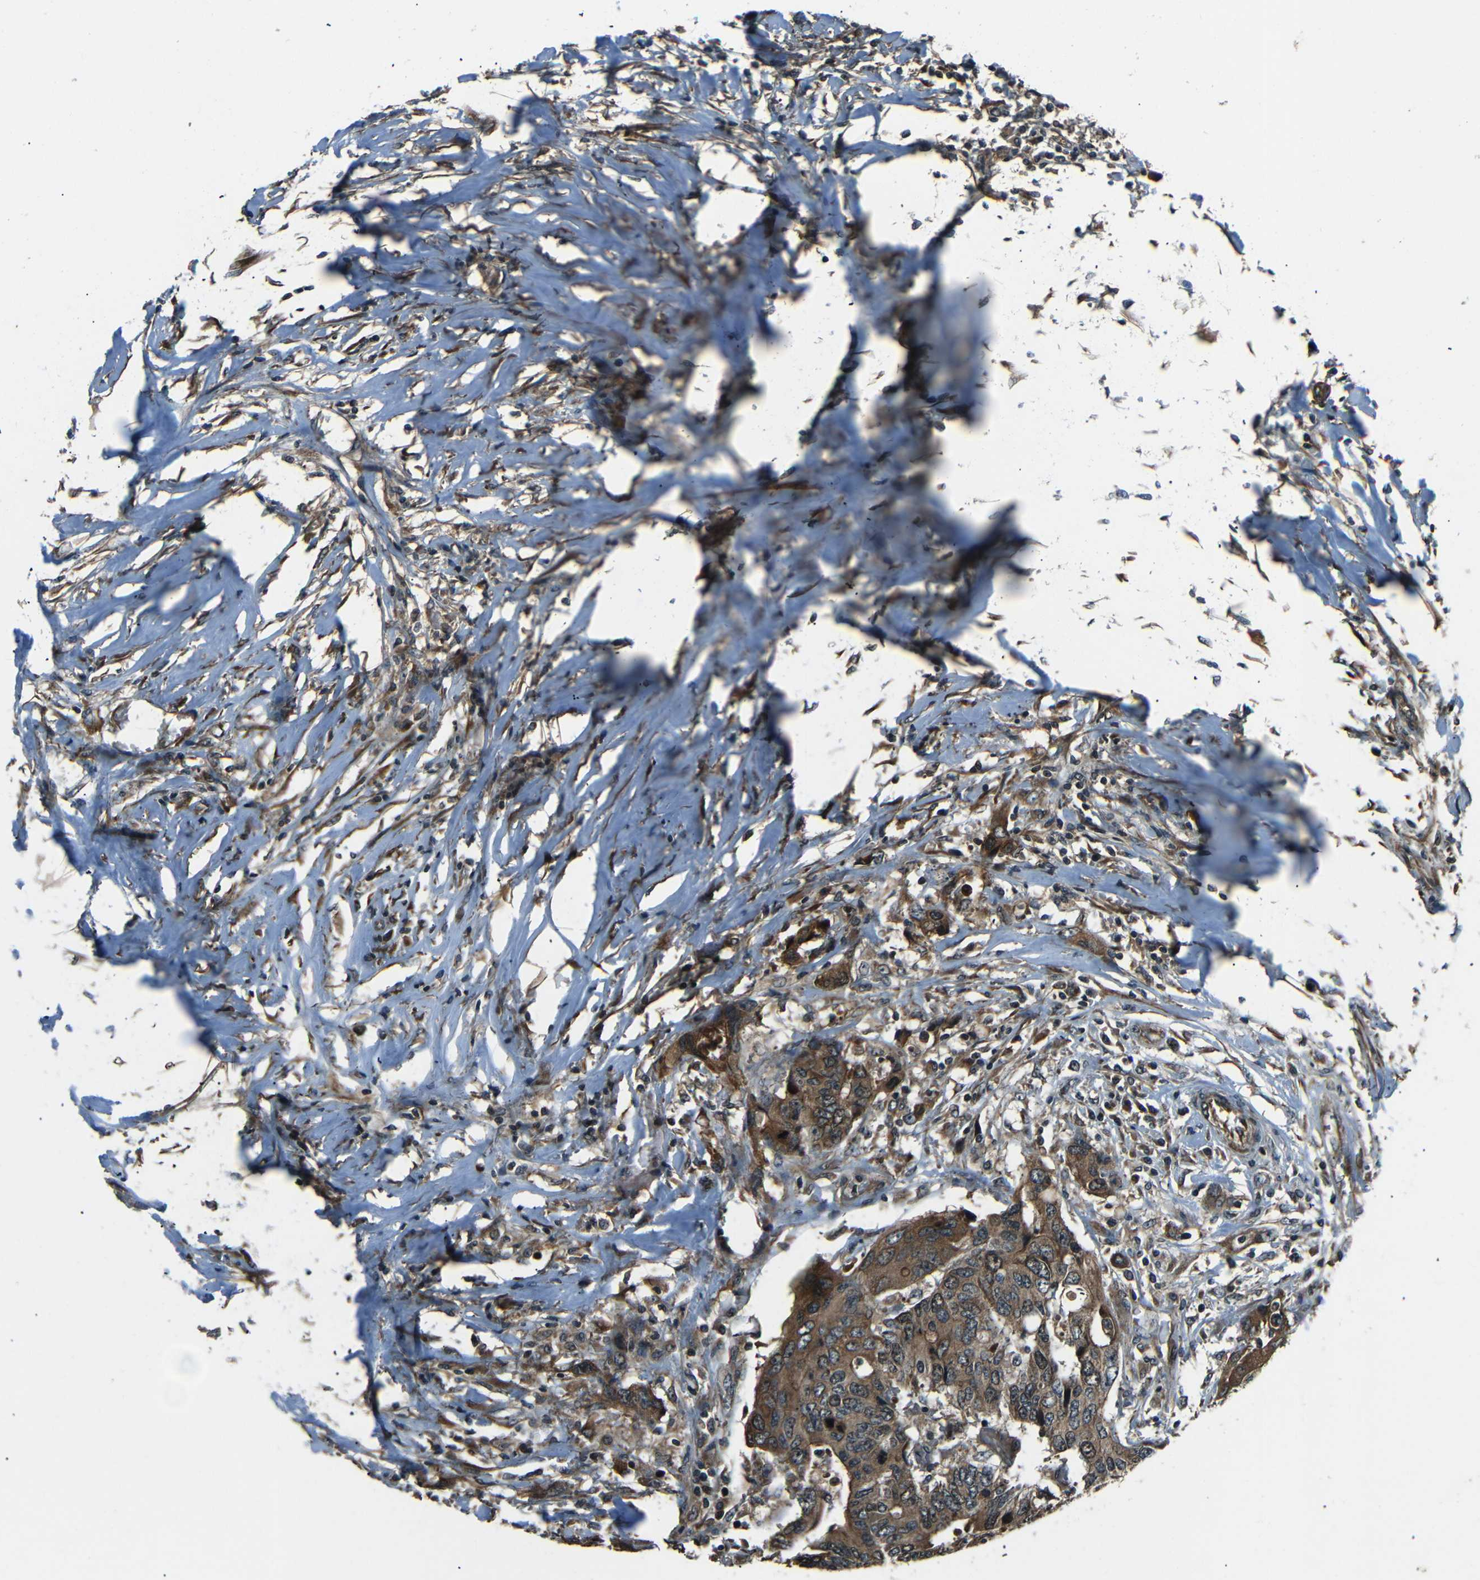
{"staining": {"intensity": "moderate", "quantity": ">75%", "location": "cytoplasmic/membranous"}, "tissue": "colorectal cancer", "cell_type": "Tumor cells", "image_type": "cancer", "snomed": [{"axis": "morphology", "description": "Adenocarcinoma, NOS"}, {"axis": "topography", "description": "Rectum"}], "caption": "Brown immunohistochemical staining in colorectal adenocarcinoma exhibits moderate cytoplasmic/membranous expression in approximately >75% of tumor cells.", "gene": "PLK2", "patient": {"sex": "male", "age": 55}}